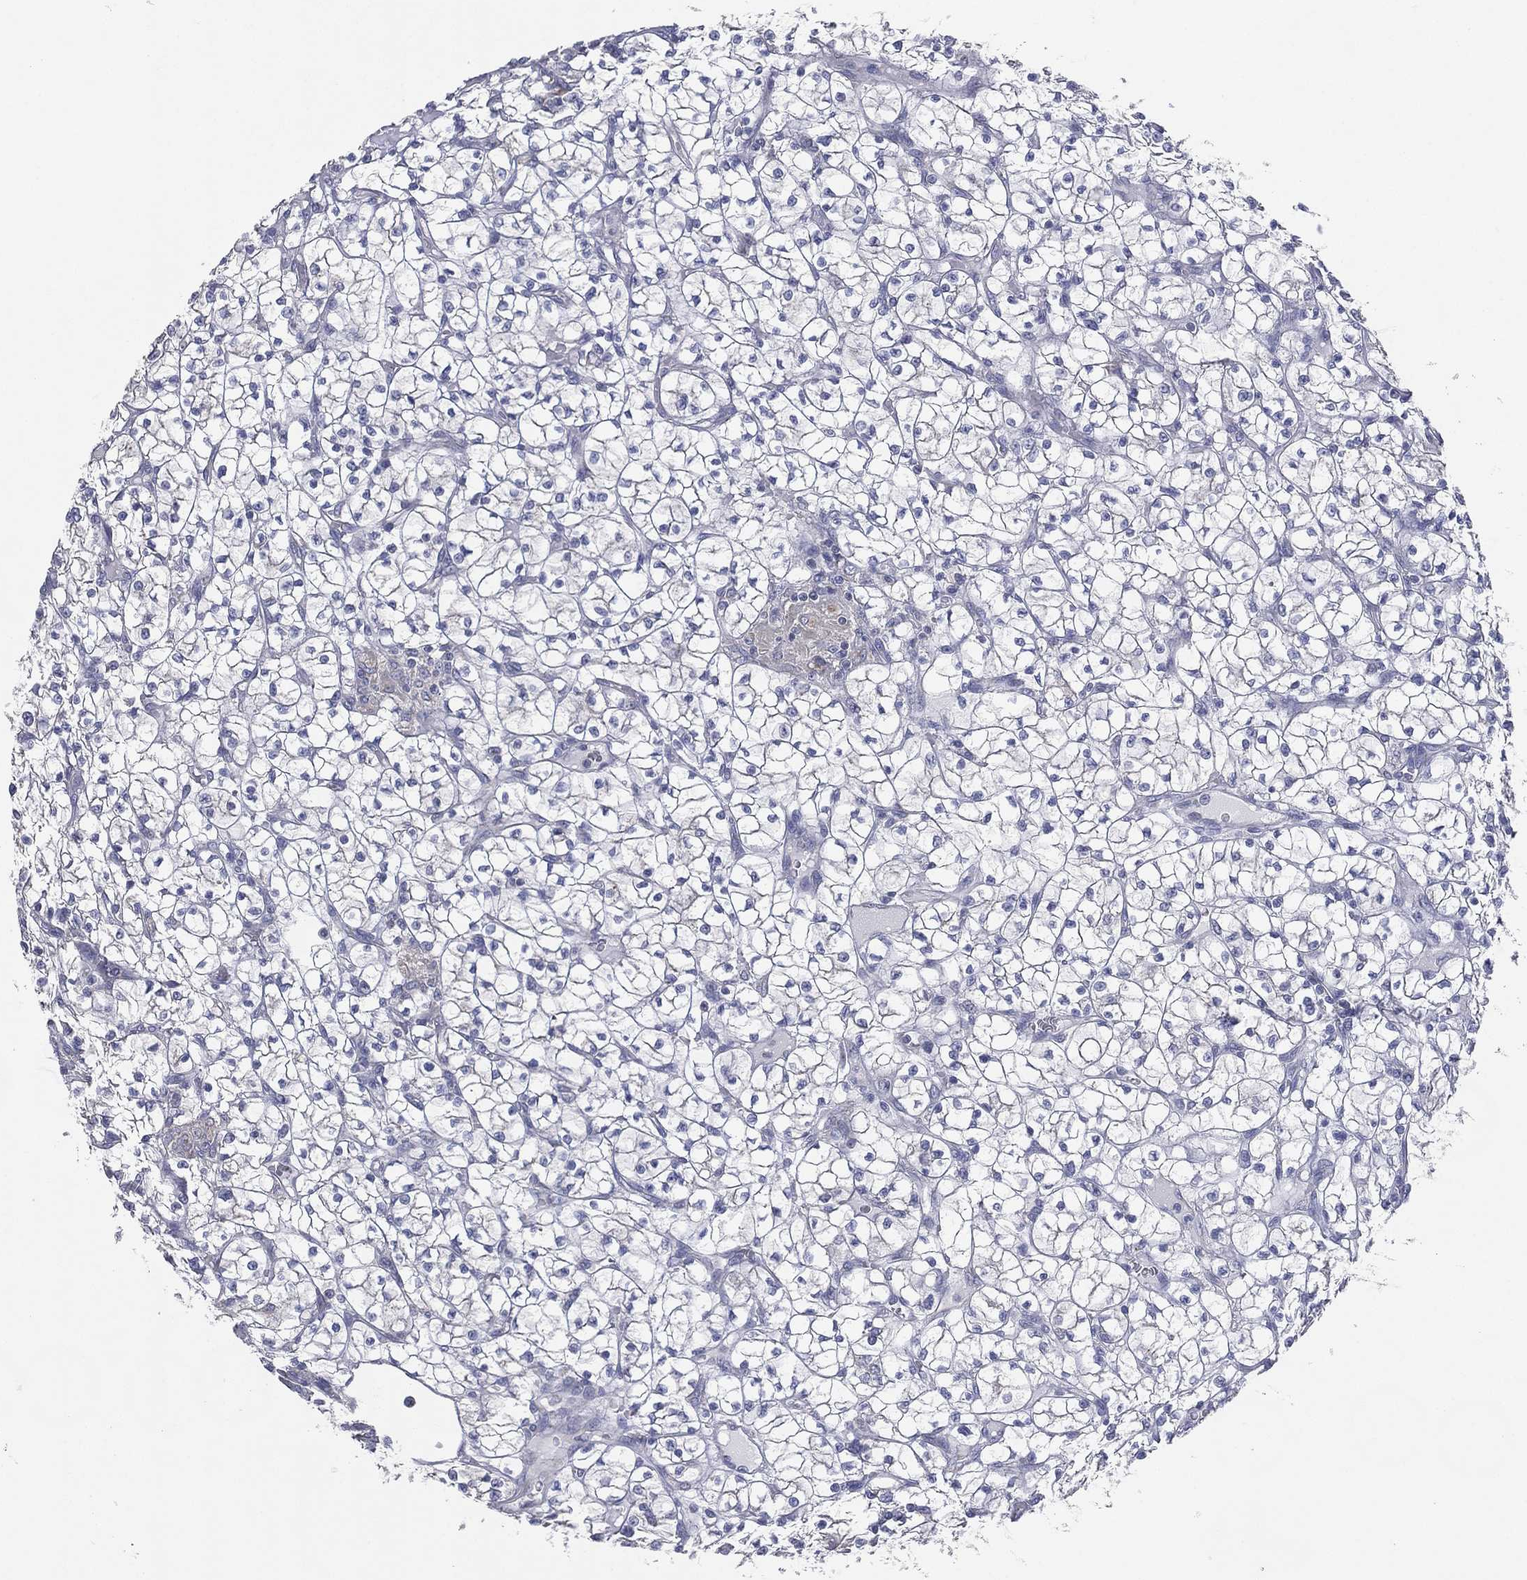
{"staining": {"intensity": "negative", "quantity": "none", "location": "none"}, "tissue": "renal cancer", "cell_type": "Tumor cells", "image_type": "cancer", "snomed": [{"axis": "morphology", "description": "Adenocarcinoma, NOS"}, {"axis": "topography", "description": "Kidney"}], "caption": "Protein analysis of renal cancer (adenocarcinoma) reveals no significant expression in tumor cells. (Immunohistochemistry (ihc), brightfield microscopy, high magnification).", "gene": "ATP8A2", "patient": {"sex": "female", "age": 64}}